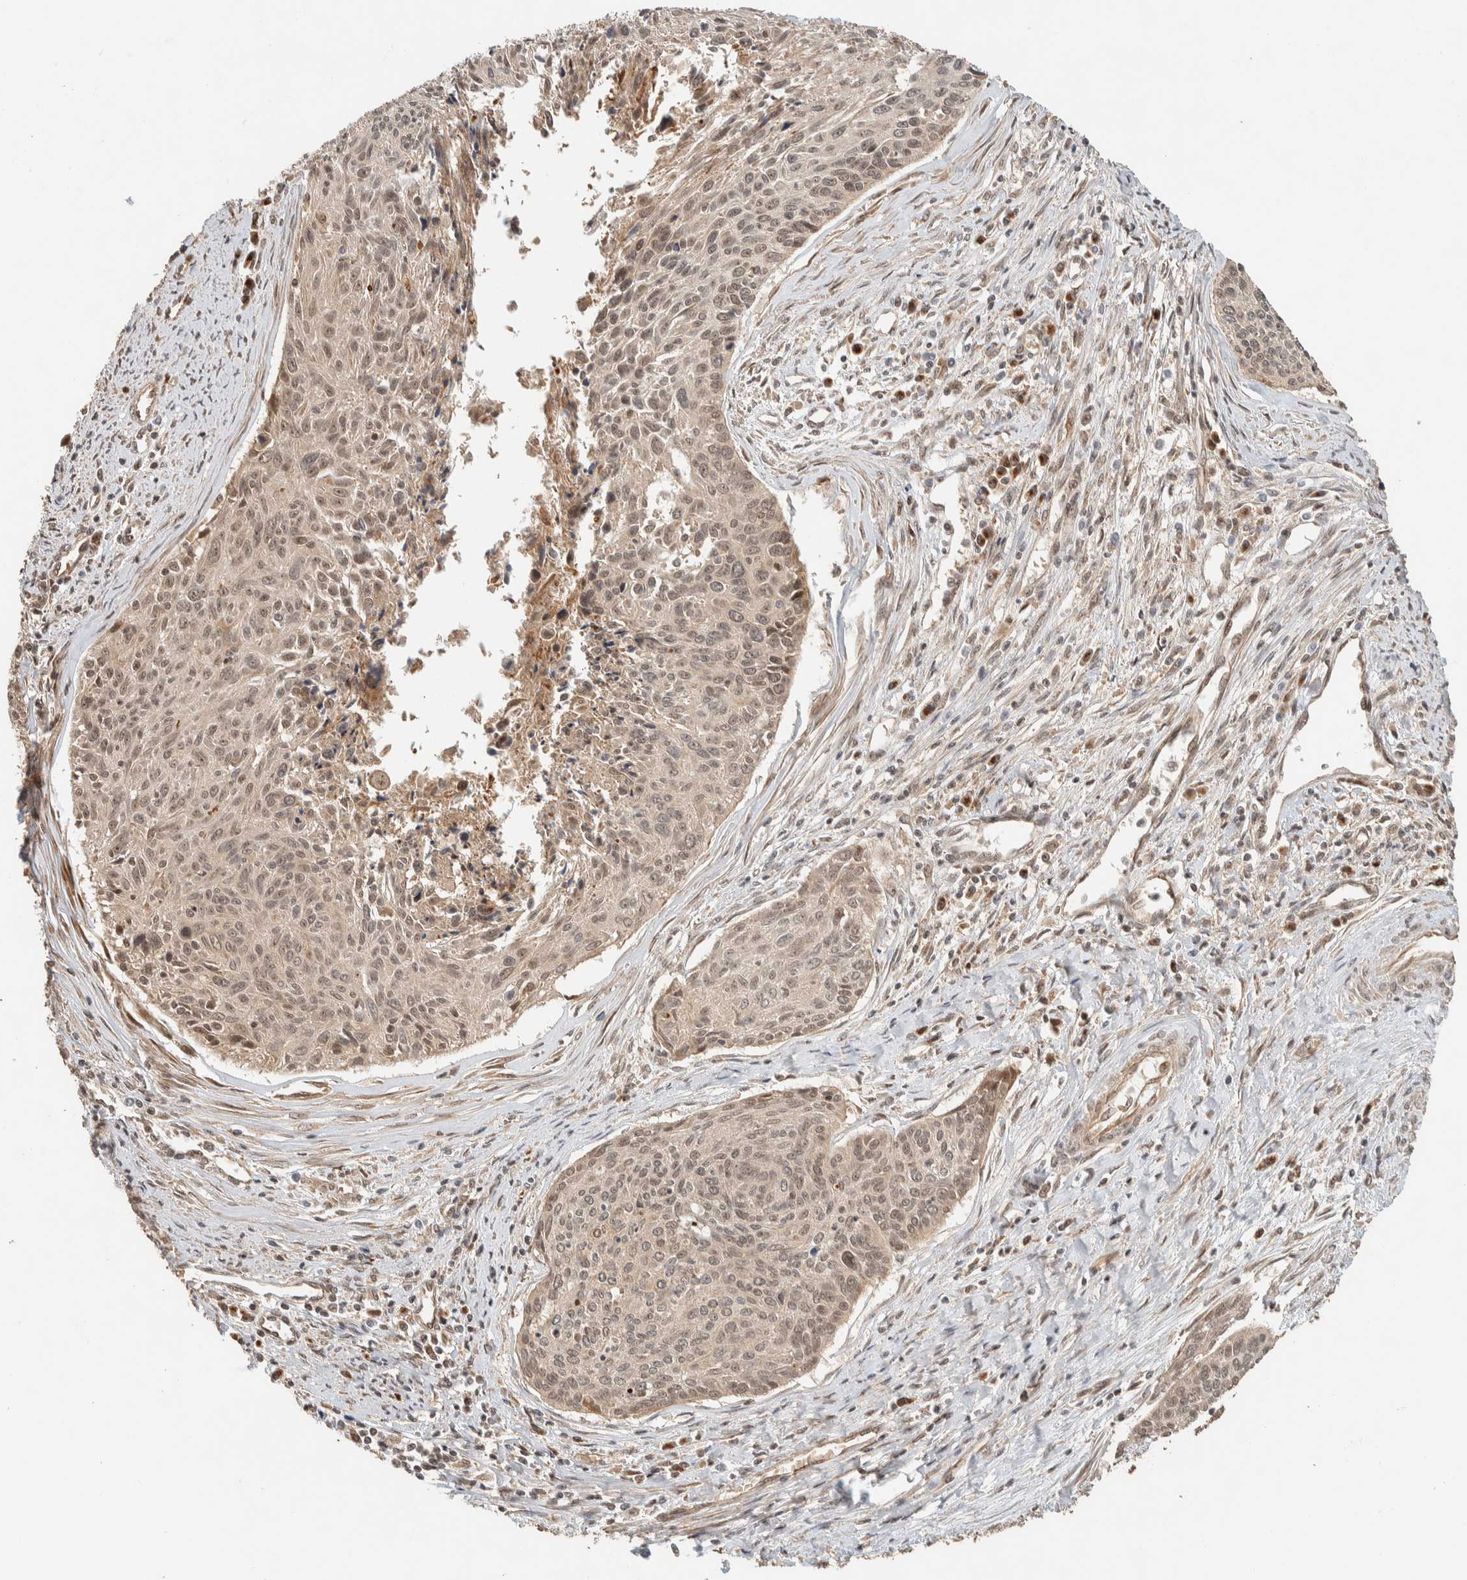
{"staining": {"intensity": "weak", "quantity": ">75%", "location": "cytoplasmic/membranous,nuclear"}, "tissue": "cervical cancer", "cell_type": "Tumor cells", "image_type": "cancer", "snomed": [{"axis": "morphology", "description": "Squamous cell carcinoma, NOS"}, {"axis": "topography", "description": "Cervix"}], "caption": "High-power microscopy captured an IHC histopathology image of cervical cancer (squamous cell carcinoma), revealing weak cytoplasmic/membranous and nuclear staining in approximately >75% of tumor cells.", "gene": "ZBTB2", "patient": {"sex": "female", "age": 55}}